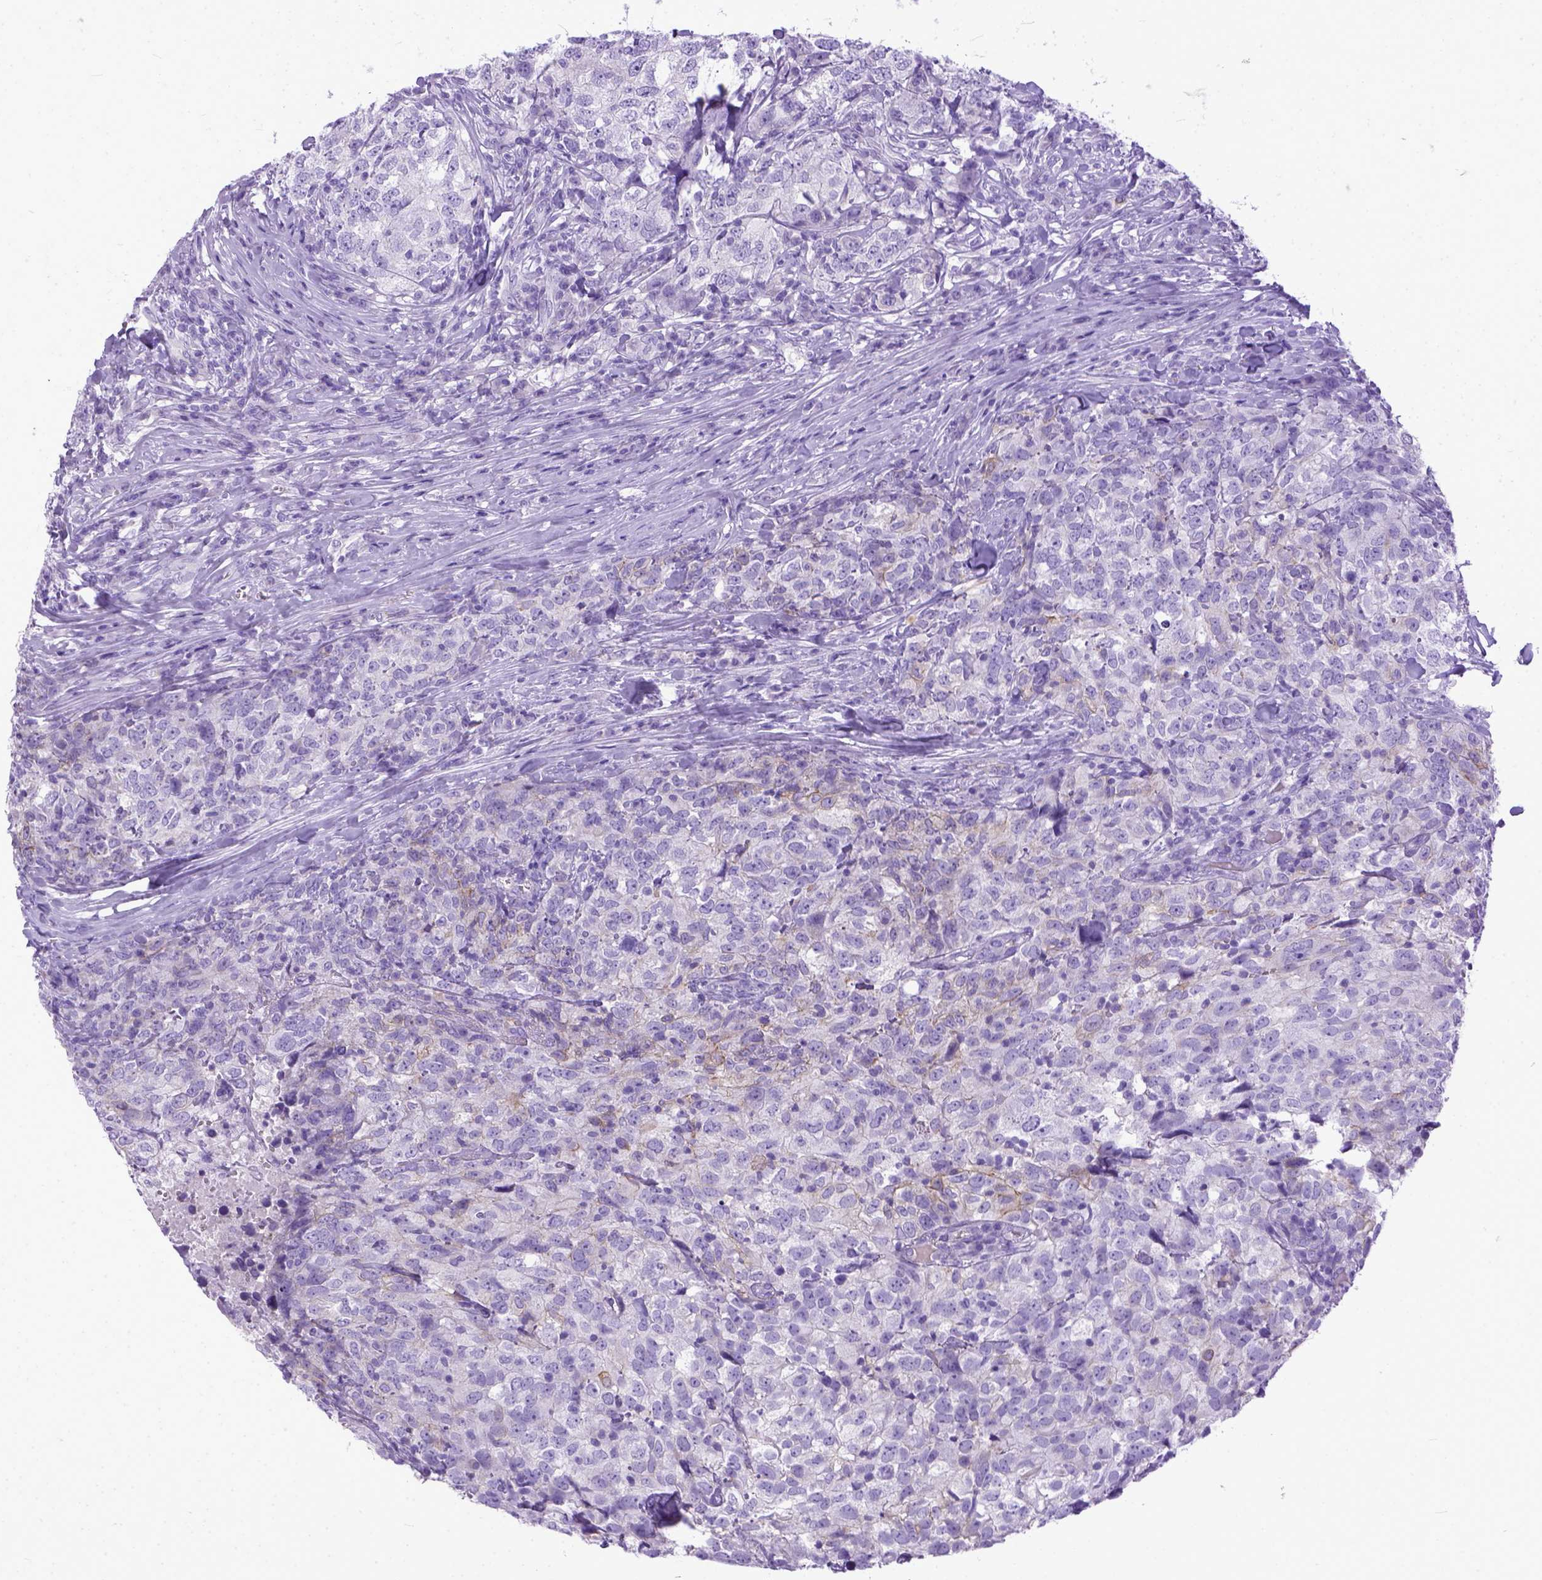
{"staining": {"intensity": "negative", "quantity": "none", "location": "none"}, "tissue": "breast cancer", "cell_type": "Tumor cells", "image_type": "cancer", "snomed": [{"axis": "morphology", "description": "Duct carcinoma"}, {"axis": "topography", "description": "Breast"}], "caption": "Immunohistochemistry (IHC) histopathology image of neoplastic tissue: breast invasive ductal carcinoma stained with DAB exhibits no significant protein expression in tumor cells.", "gene": "PPL", "patient": {"sex": "female", "age": 30}}